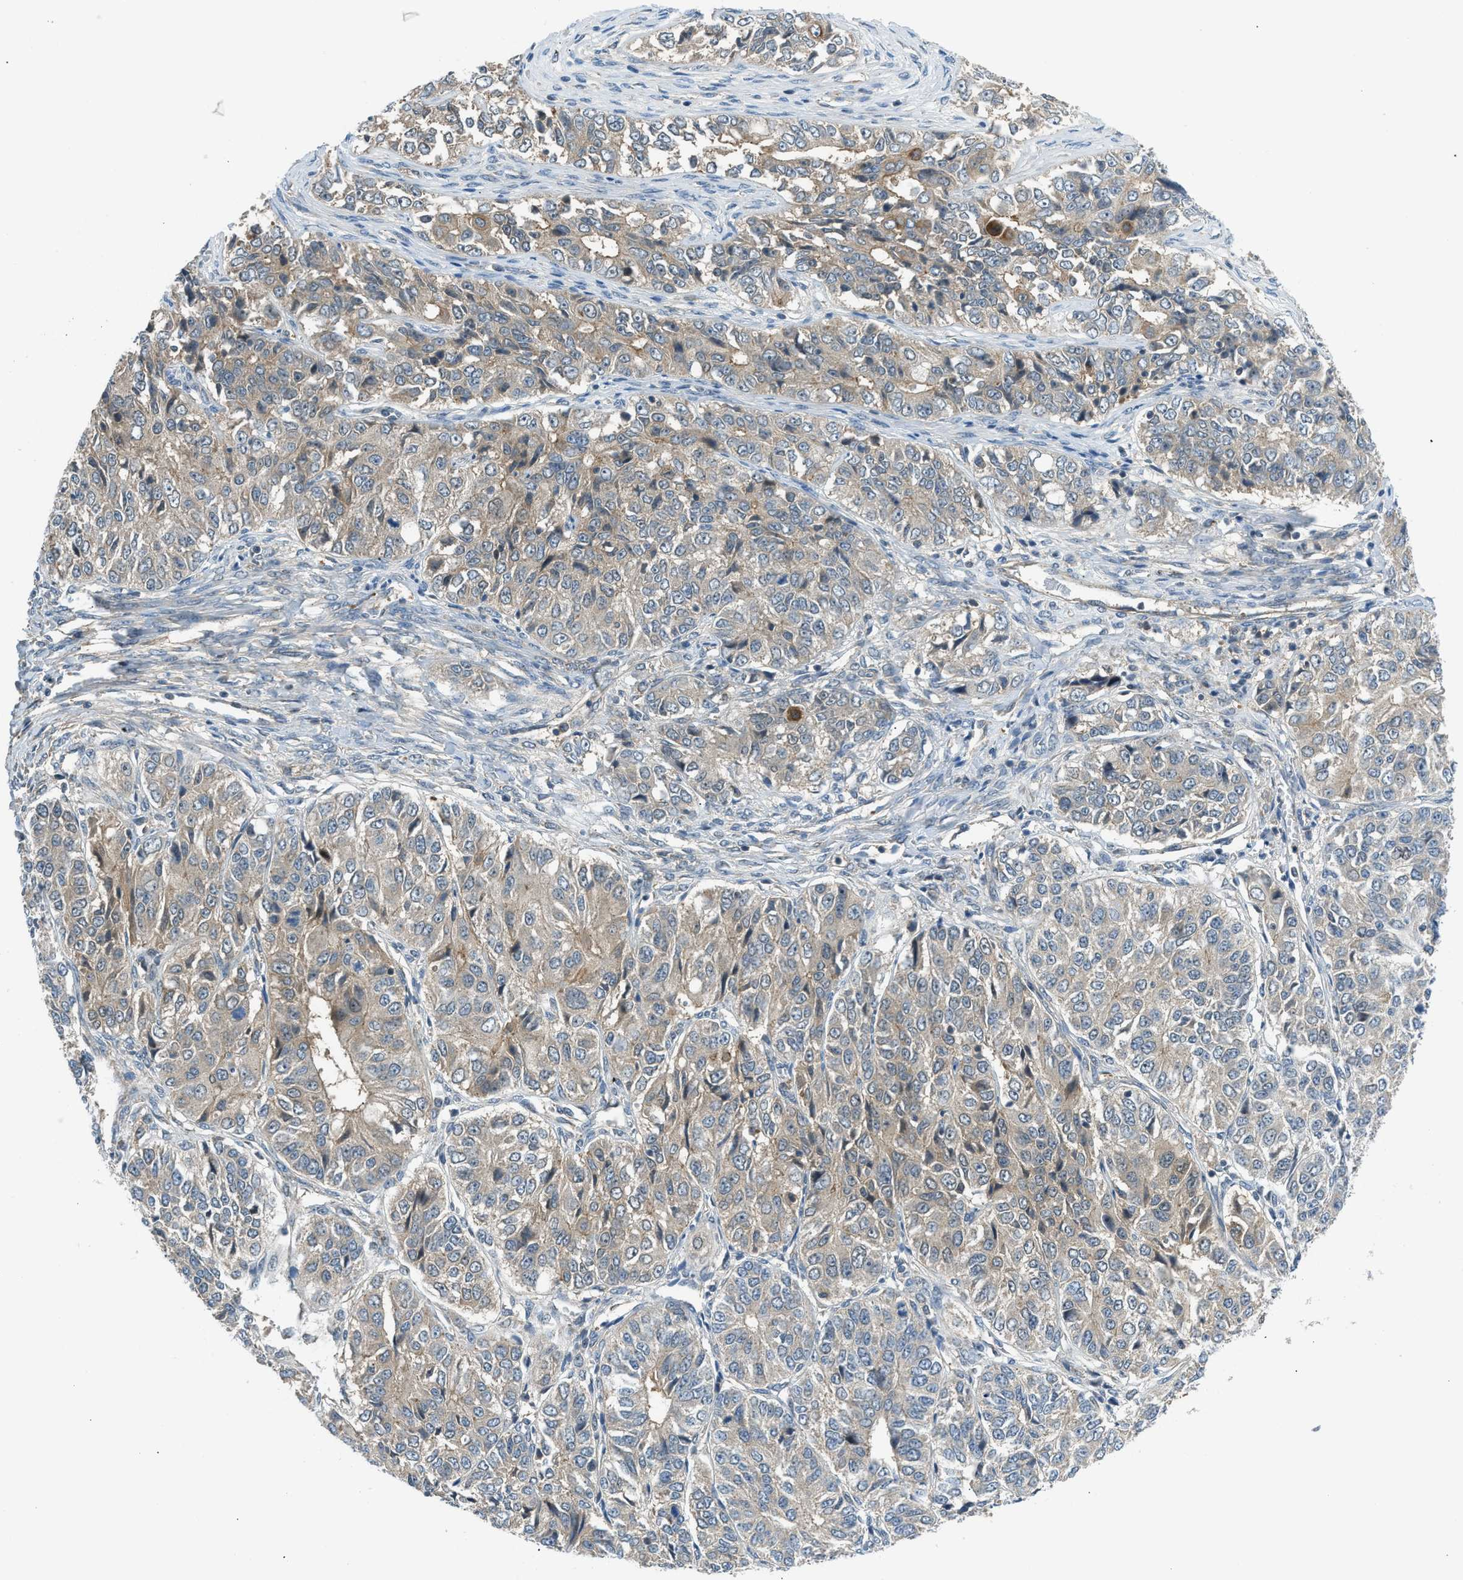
{"staining": {"intensity": "weak", "quantity": ">75%", "location": "cytoplasmic/membranous"}, "tissue": "ovarian cancer", "cell_type": "Tumor cells", "image_type": "cancer", "snomed": [{"axis": "morphology", "description": "Carcinoma, endometroid"}, {"axis": "topography", "description": "Ovary"}], "caption": "Protein expression analysis of ovarian cancer (endometroid carcinoma) demonstrates weak cytoplasmic/membranous expression in about >75% of tumor cells.", "gene": "SESN2", "patient": {"sex": "female", "age": 51}}